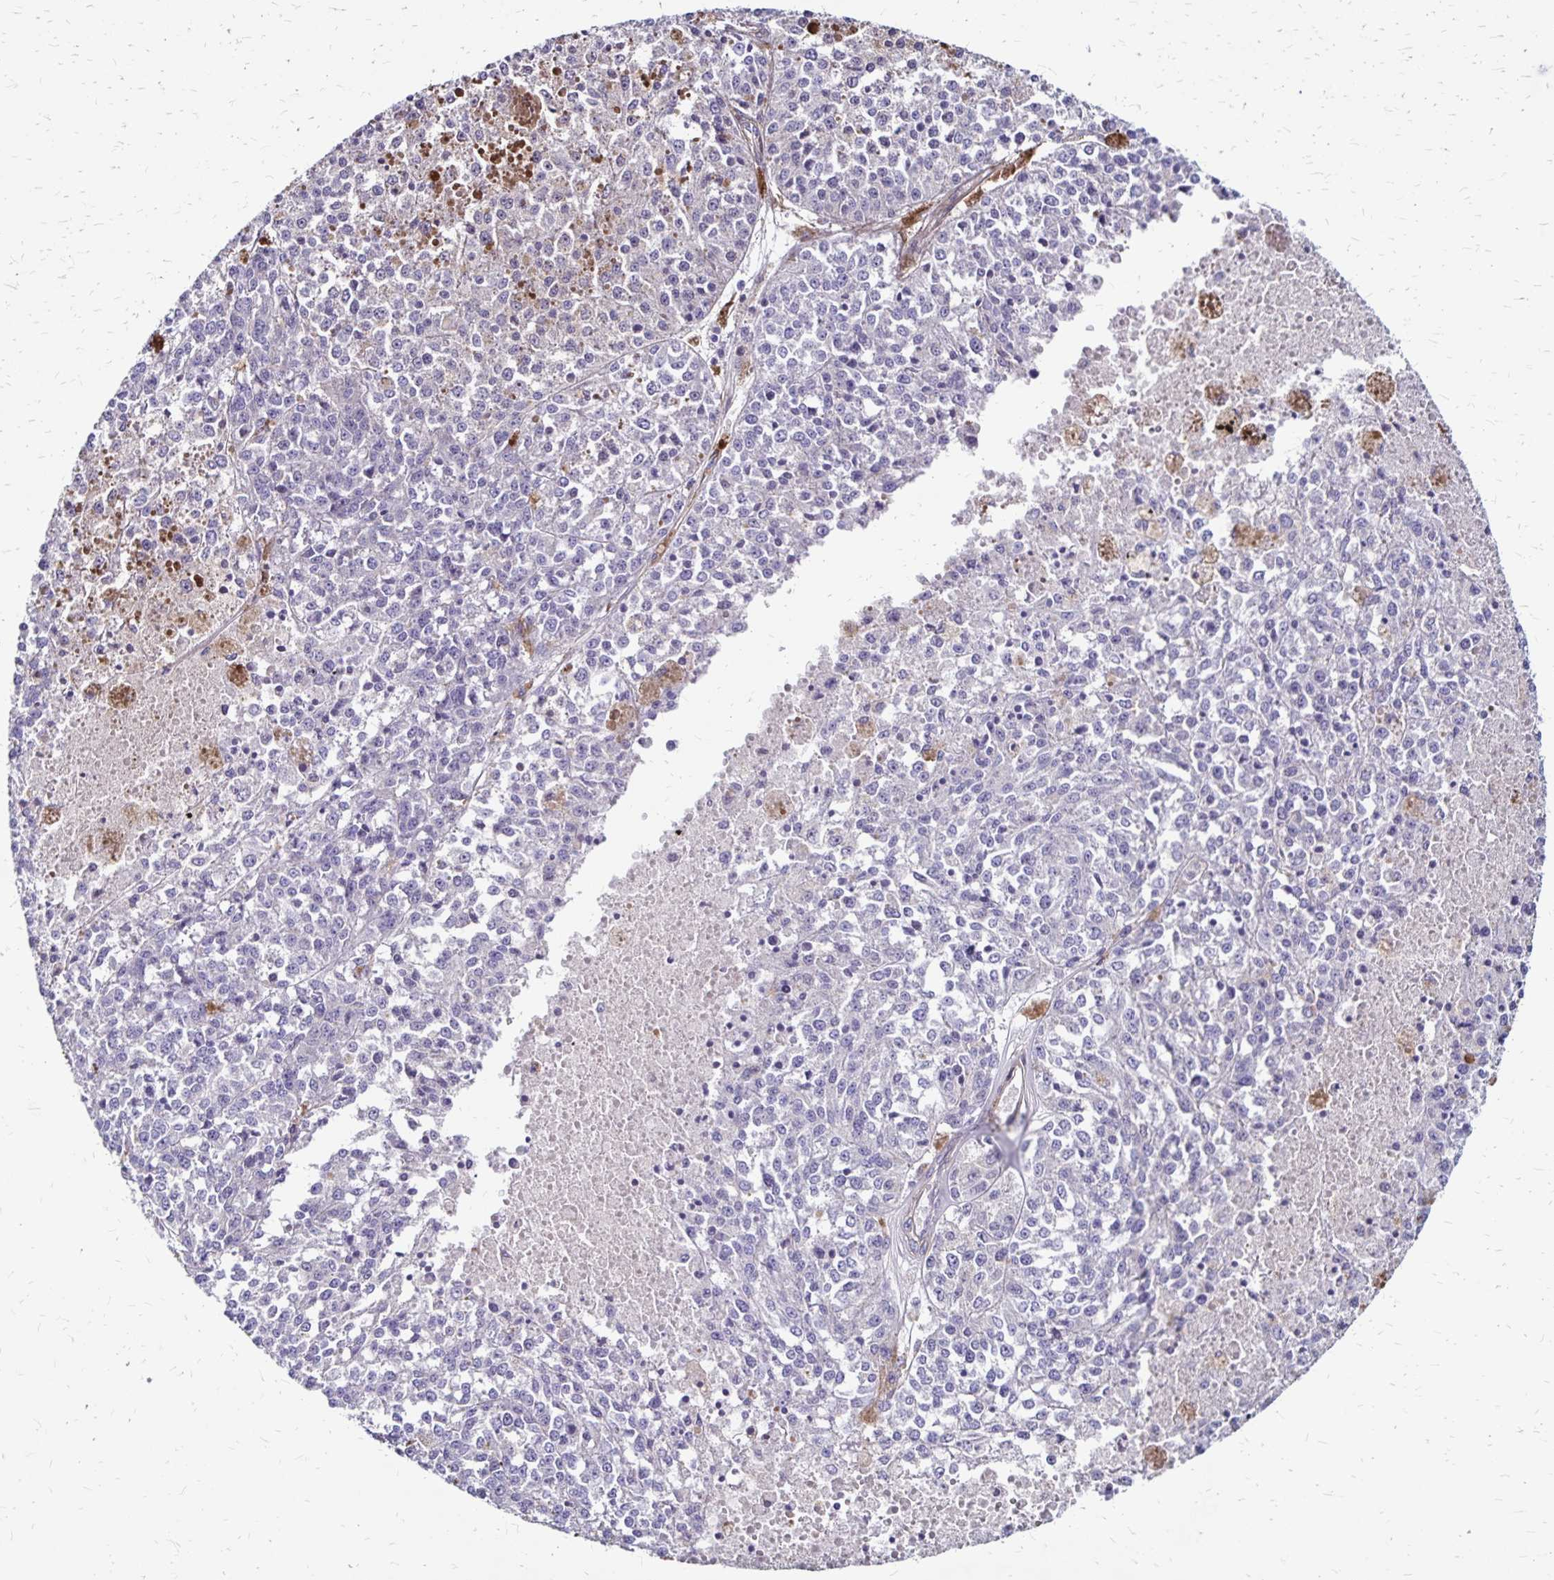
{"staining": {"intensity": "negative", "quantity": "none", "location": "none"}, "tissue": "melanoma", "cell_type": "Tumor cells", "image_type": "cancer", "snomed": [{"axis": "morphology", "description": "Malignant melanoma, Metastatic site"}, {"axis": "topography", "description": "Lymph node"}], "caption": "Tumor cells show no significant protein positivity in malignant melanoma (metastatic site). (DAB (3,3'-diaminobenzidine) immunohistochemistry, high magnification).", "gene": "TNS3", "patient": {"sex": "female", "age": 64}}